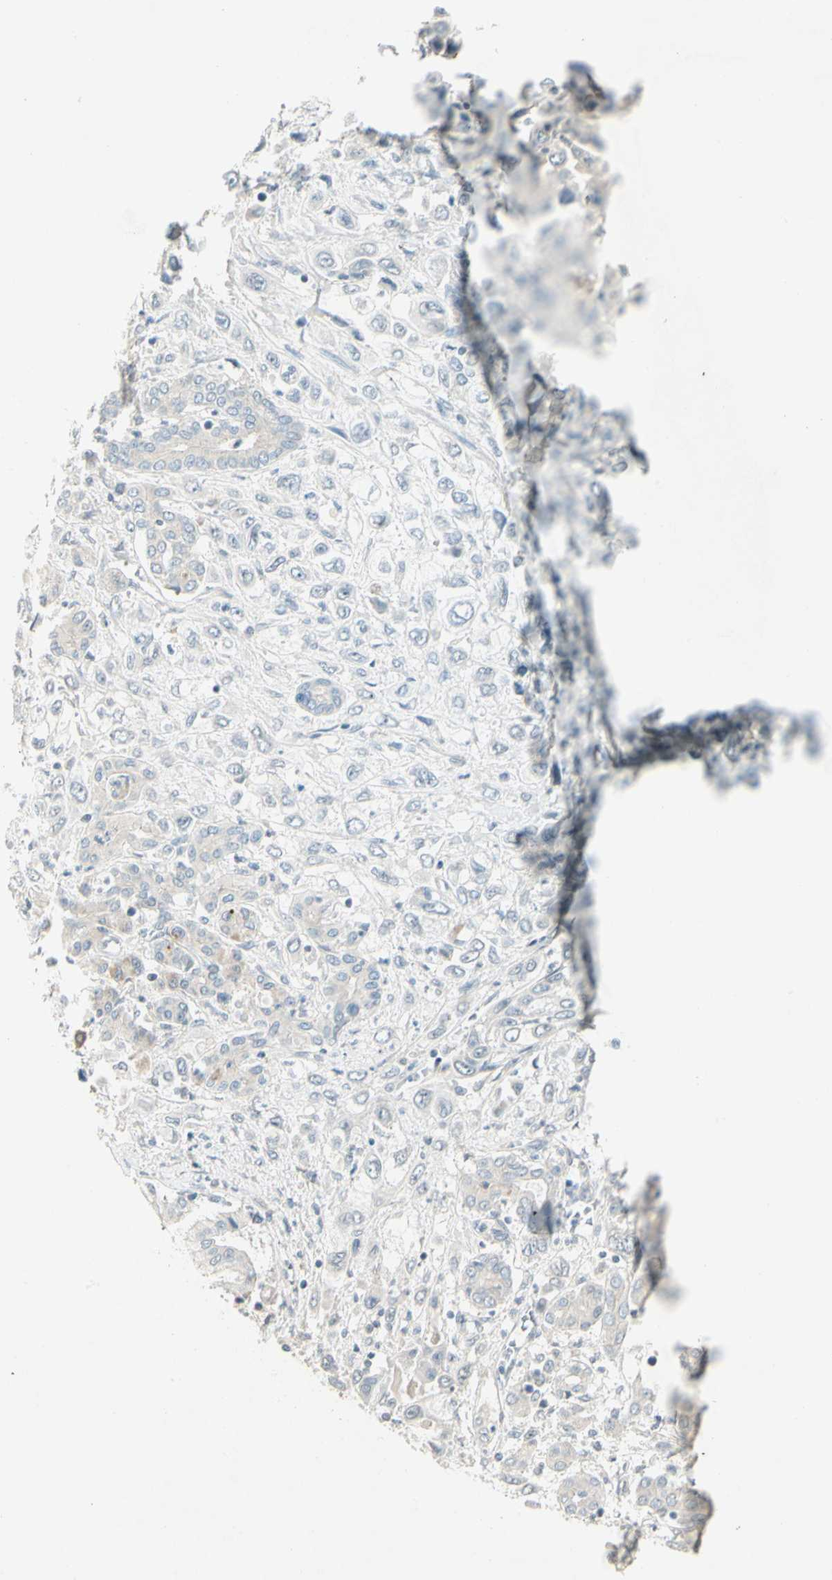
{"staining": {"intensity": "negative", "quantity": "none", "location": "none"}, "tissue": "pancreatic cancer", "cell_type": "Tumor cells", "image_type": "cancer", "snomed": [{"axis": "morphology", "description": "Adenocarcinoma, NOS"}, {"axis": "topography", "description": "Pancreas"}], "caption": "Immunohistochemistry (IHC) histopathology image of pancreatic adenocarcinoma stained for a protein (brown), which reveals no positivity in tumor cells.", "gene": "PCDHB15", "patient": {"sex": "male", "age": 70}}